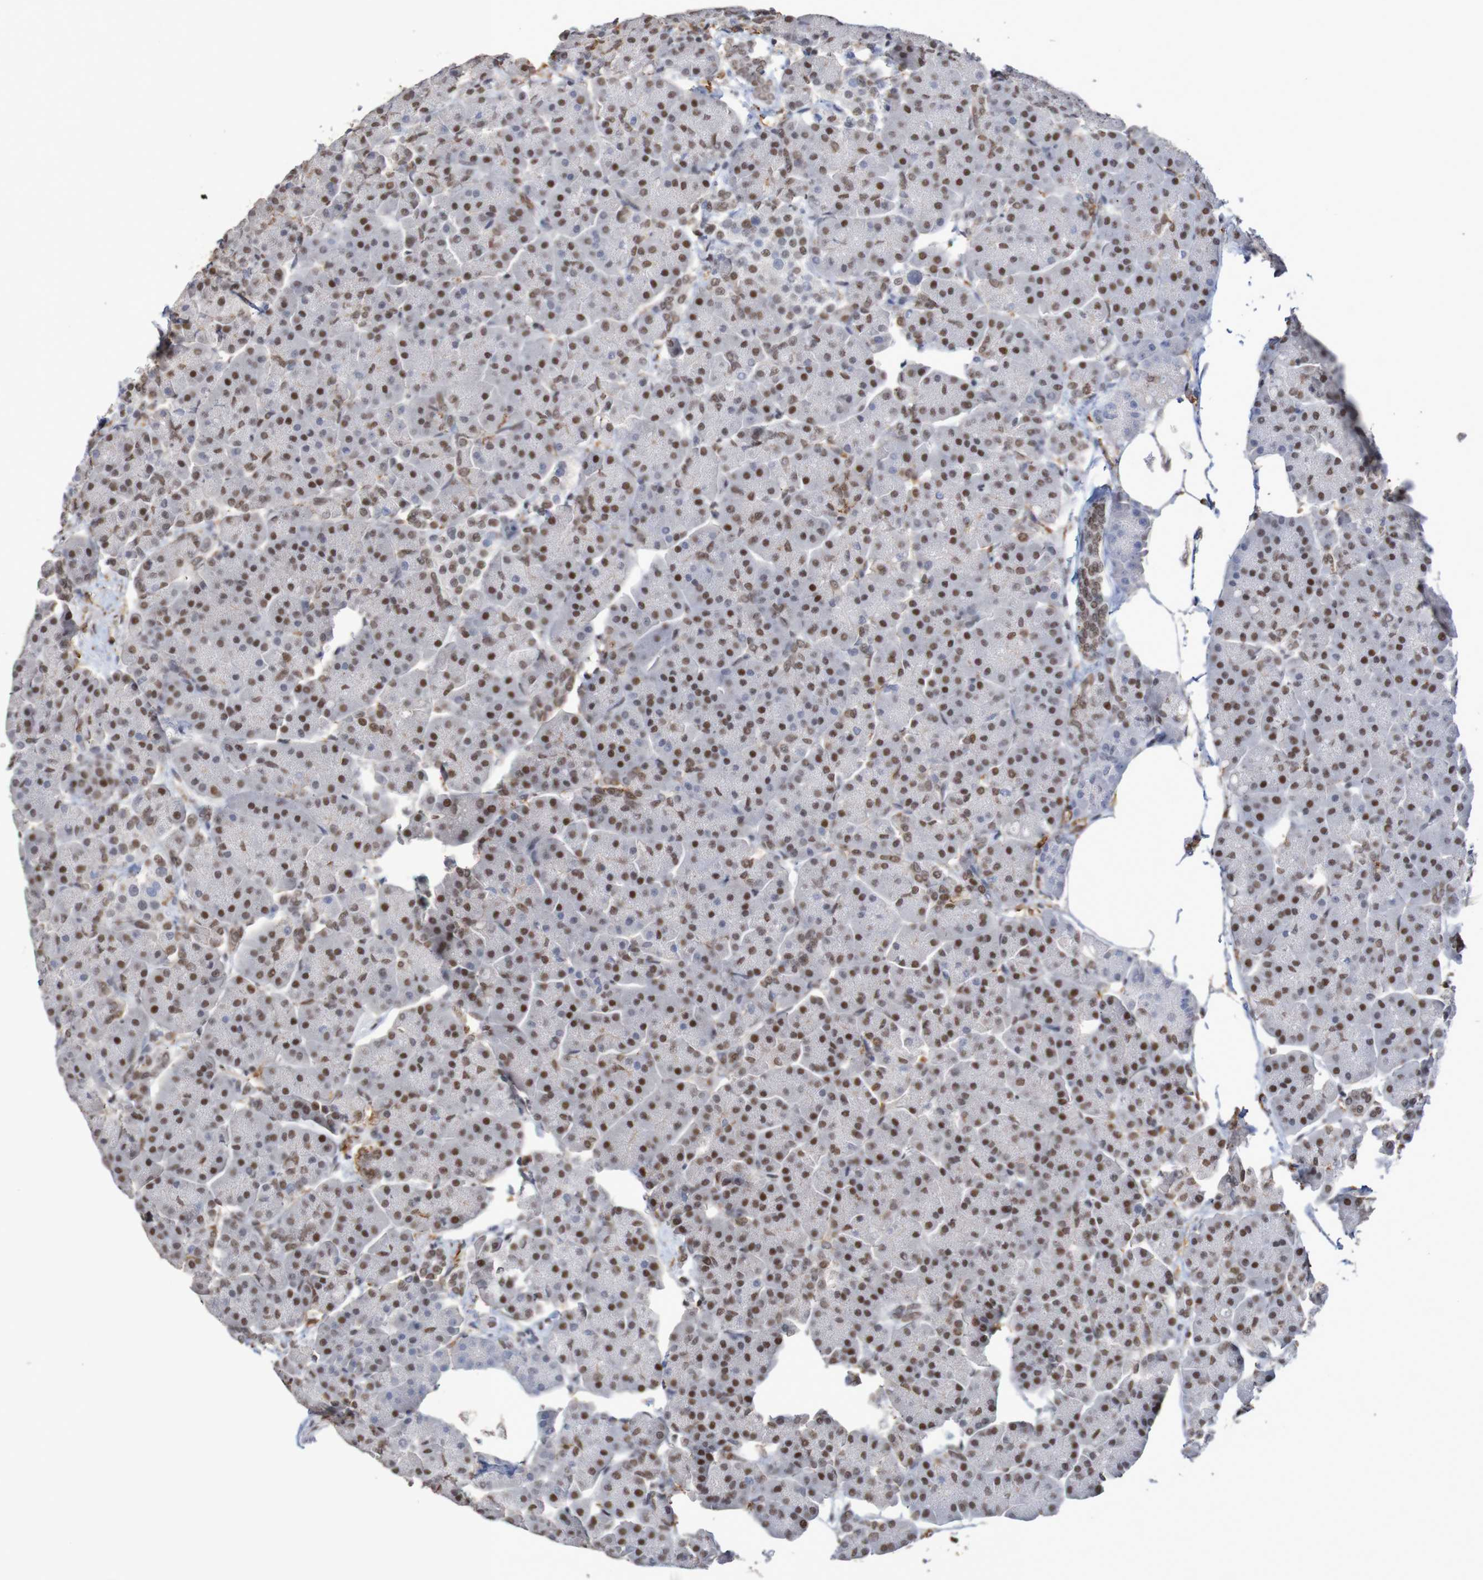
{"staining": {"intensity": "strong", "quantity": ">75%", "location": "nuclear"}, "tissue": "pancreas", "cell_type": "Exocrine glandular cells", "image_type": "normal", "snomed": [{"axis": "morphology", "description": "Normal tissue, NOS"}, {"axis": "topography", "description": "Pancreas"}], "caption": "This image exhibits IHC staining of normal human pancreas, with high strong nuclear positivity in about >75% of exocrine glandular cells.", "gene": "MRTFB", "patient": {"sex": "female", "age": 70}}